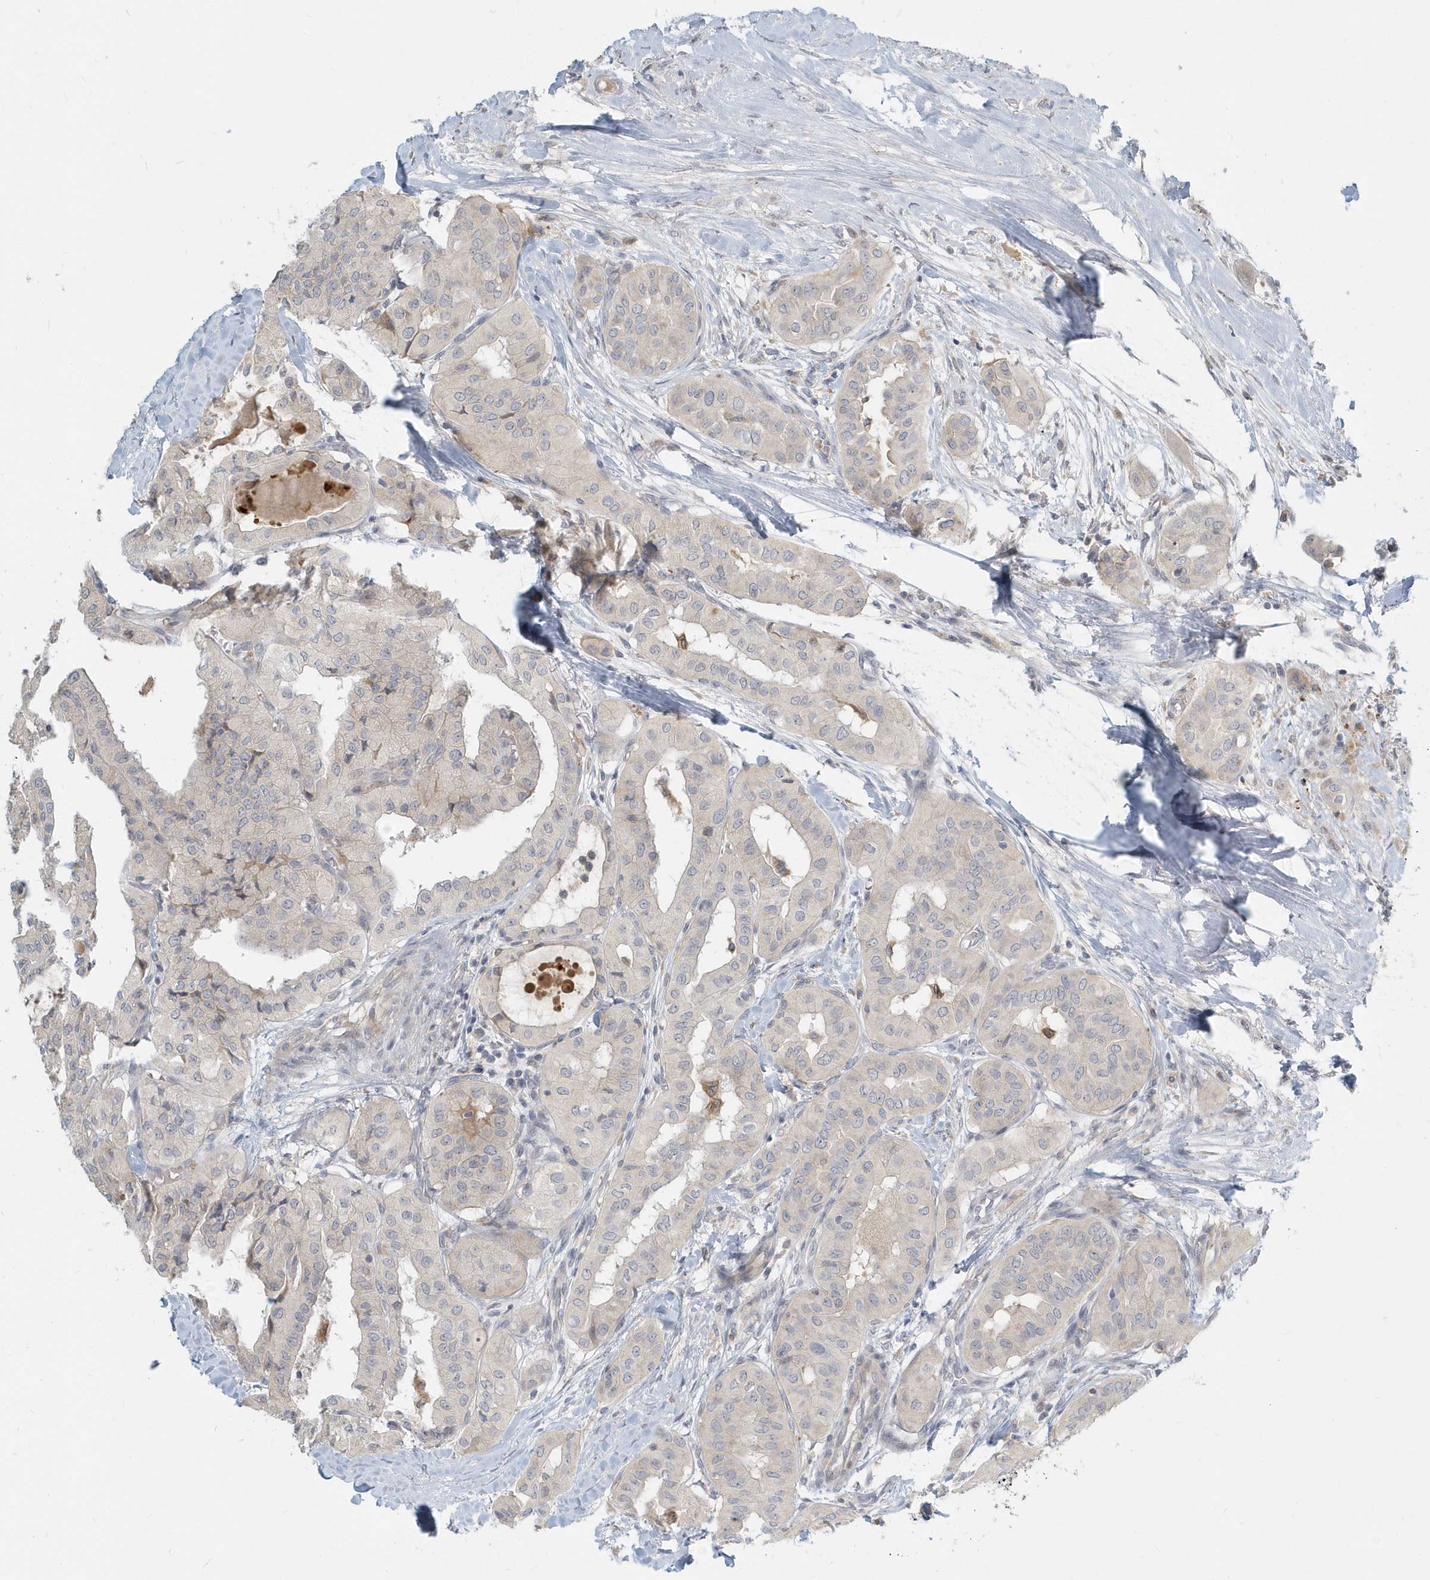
{"staining": {"intensity": "negative", "quantity": "none", "location": "none"}, "tissue": "thyroid cancer", "cell_type": "Tumor cells", "image_type": "cancer", "snomed": [{"axis": "morphology", "description": "Papillary adenocarcinoma, NOS"}, {"axis": "topography", "description": "Thyroid gland"}], "caption": "Tumor cells are negative for brown protein staining in thyroid cancer.", "gene": "NAPB", "patient": {"sex": "female", "age": 59}}